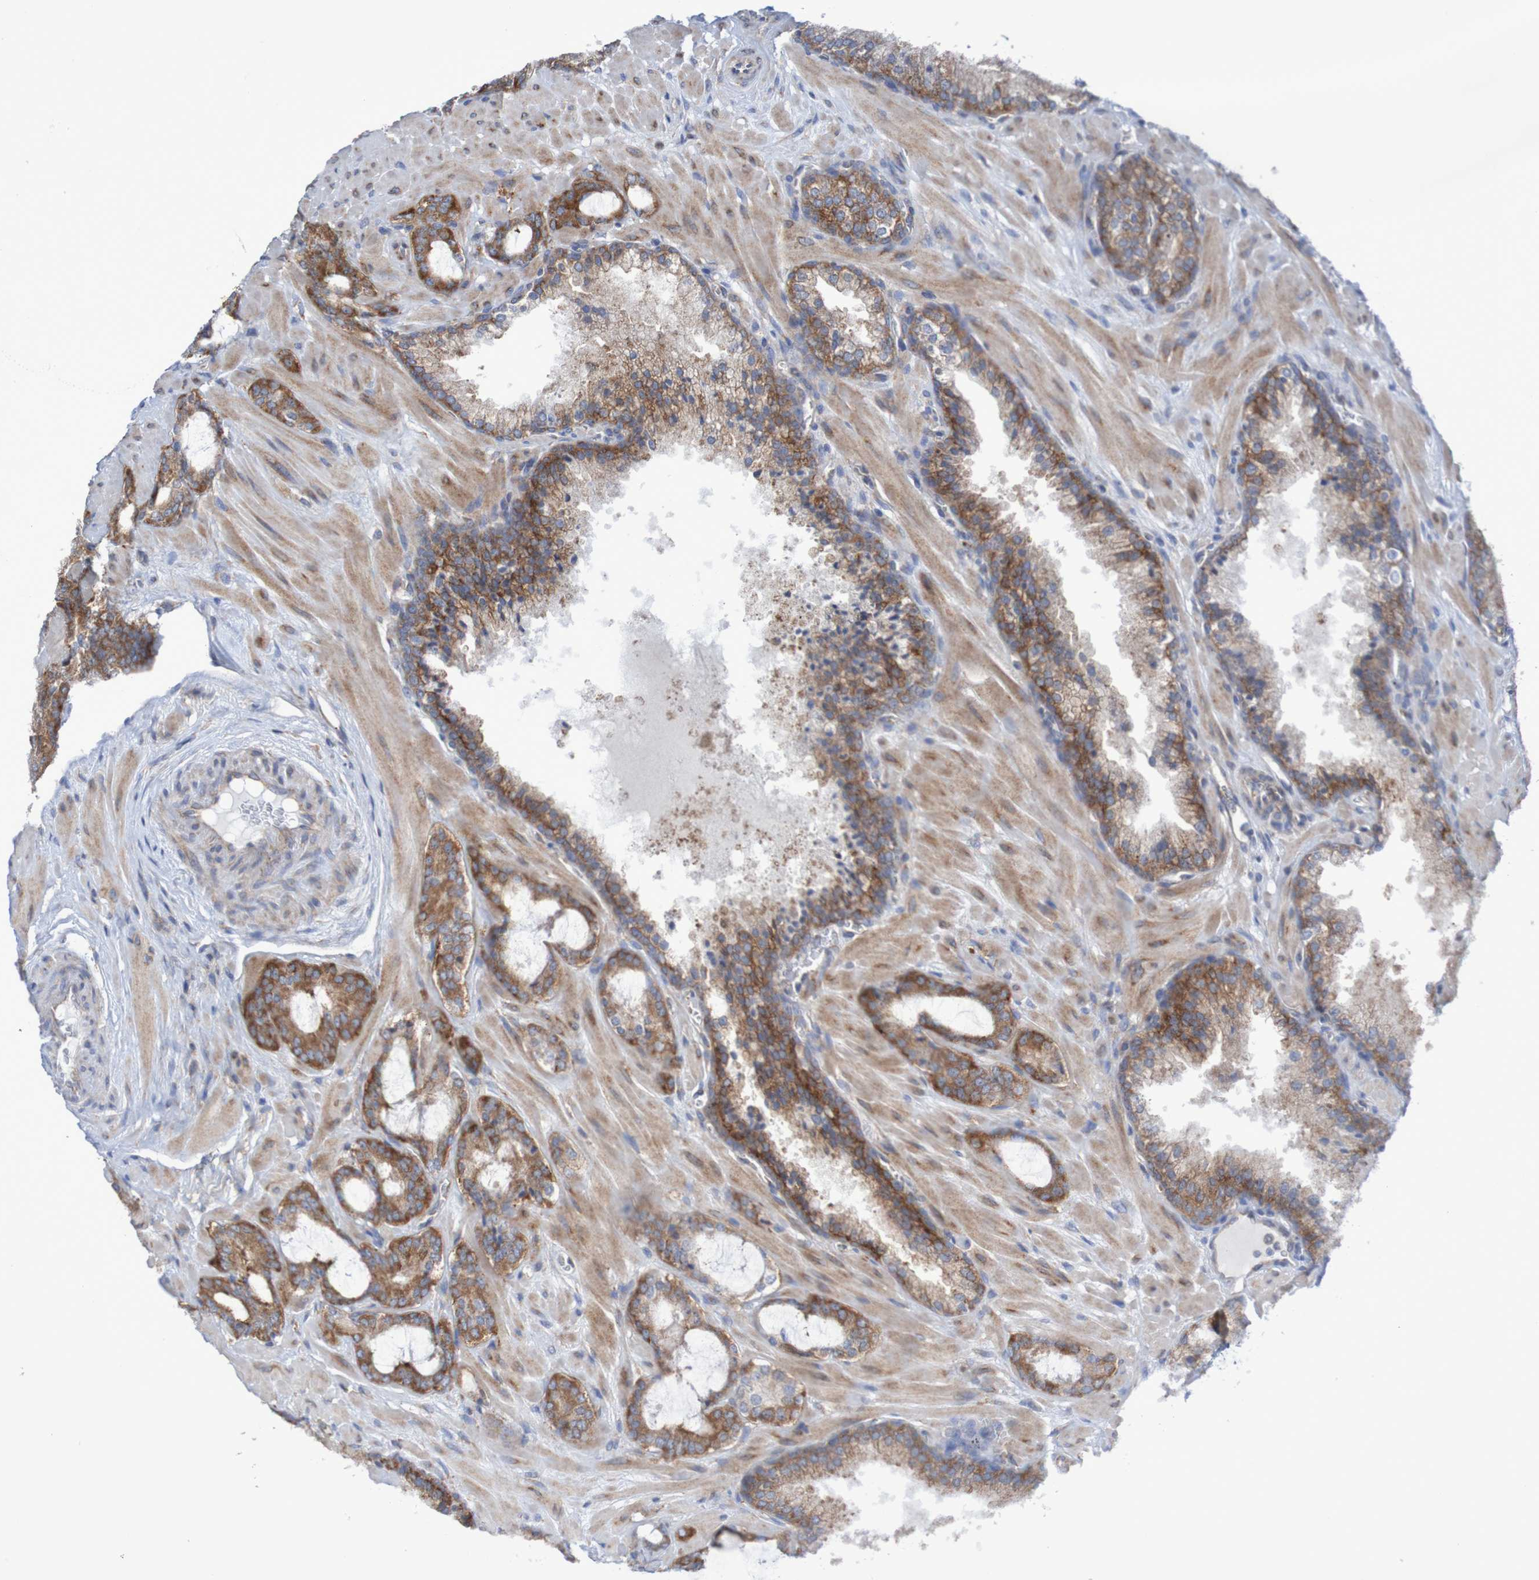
{"staining": {"intensity": "moderate", "quantity": ">75%", "location": "cytoplasmic/membranous"}, "tissue": "prostate cancer", "cell_type": "Tumor cells", "image_type": "cancer", "snomed": [{"axis": "morphology", "description": "Adenocarcinoma, Low grade"}, {"axis": "topography", "description": "Prostate"}], "caption": "A brown stain highlights moderate cytoplasmic/membranous staining of a protein in prostate cancer tumor cells.", "gene": "FXR2", "patient": {"sex": "male", "age": 63}}